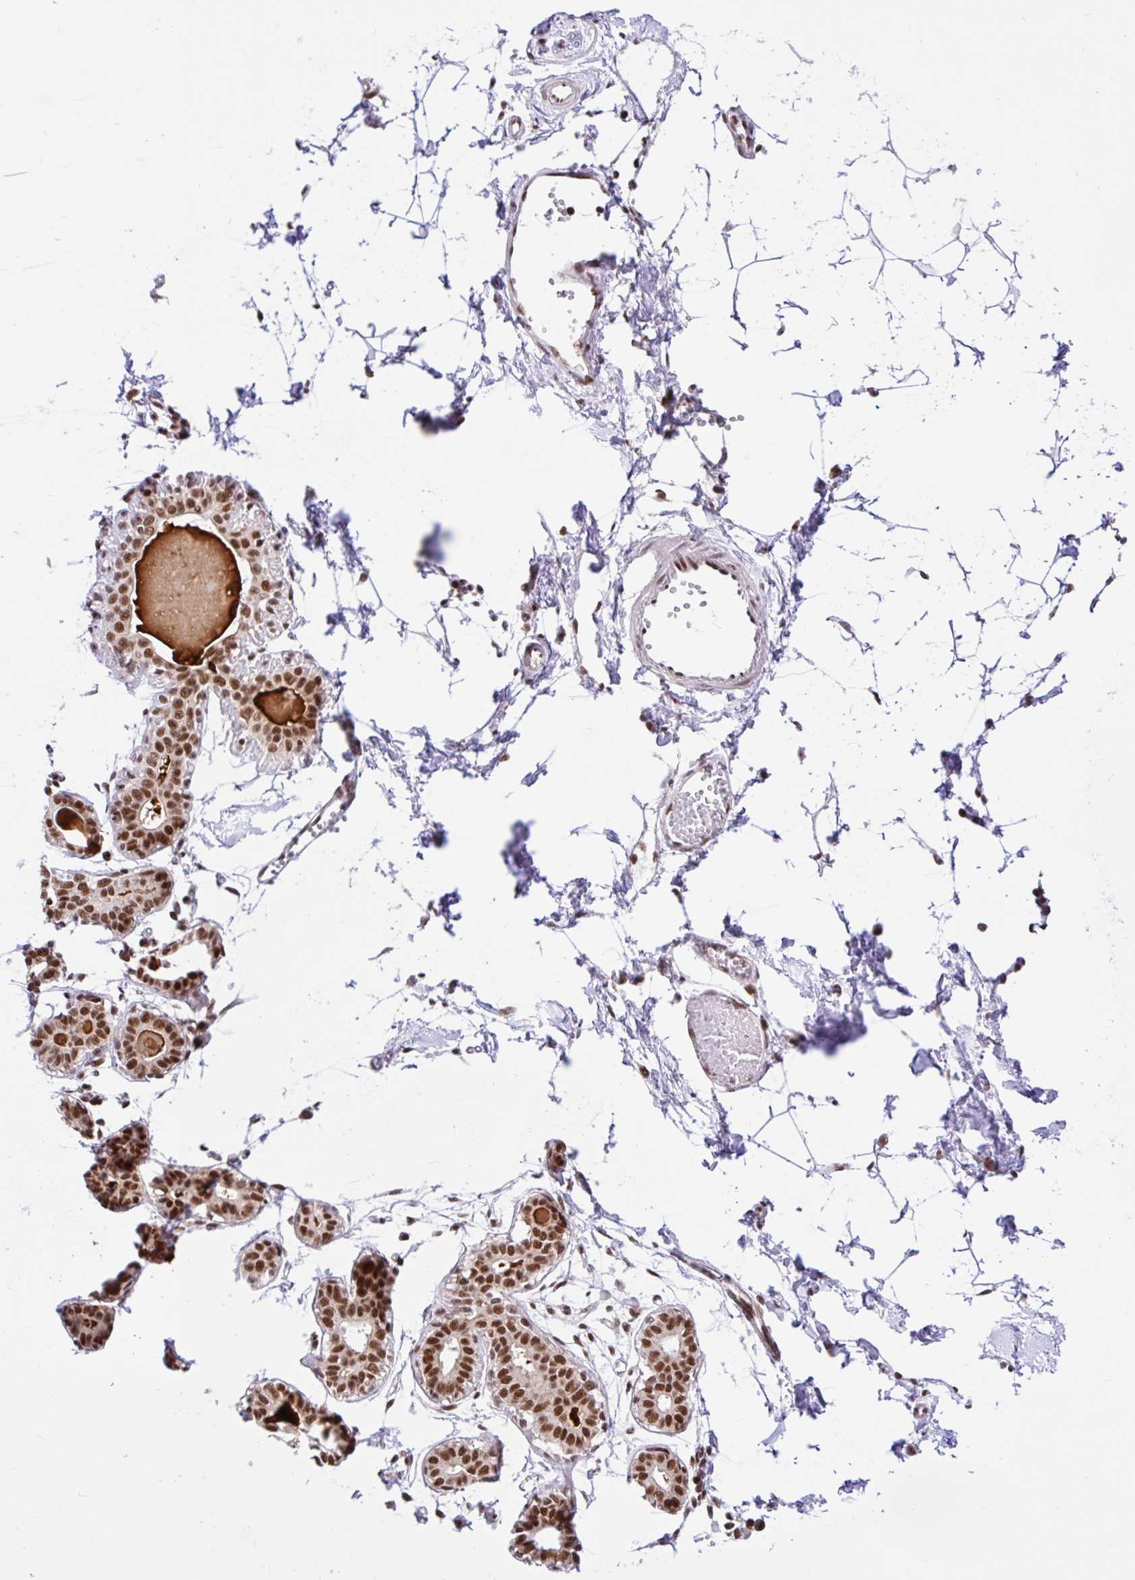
{"staining": {"intensity": "moderate", "quantity": "<25%", "location": "cytoplasmic/membranous"}, "tissue": "breast", "cell_type": "Adipocytes", "image_type": "normal", "snomed": [{"axis": "morphology", "description": "Normal tissue, NOS"}, {"axis": "topography", "description": "Breast"}], "caption": "This is a micrograph of IHC staining of benign breast, which shows moderate positivity in the cytoplasmic/membranous of adipocytes.", "gene": "CCDC12", "patient": {"sex": "female", "age": 45}}